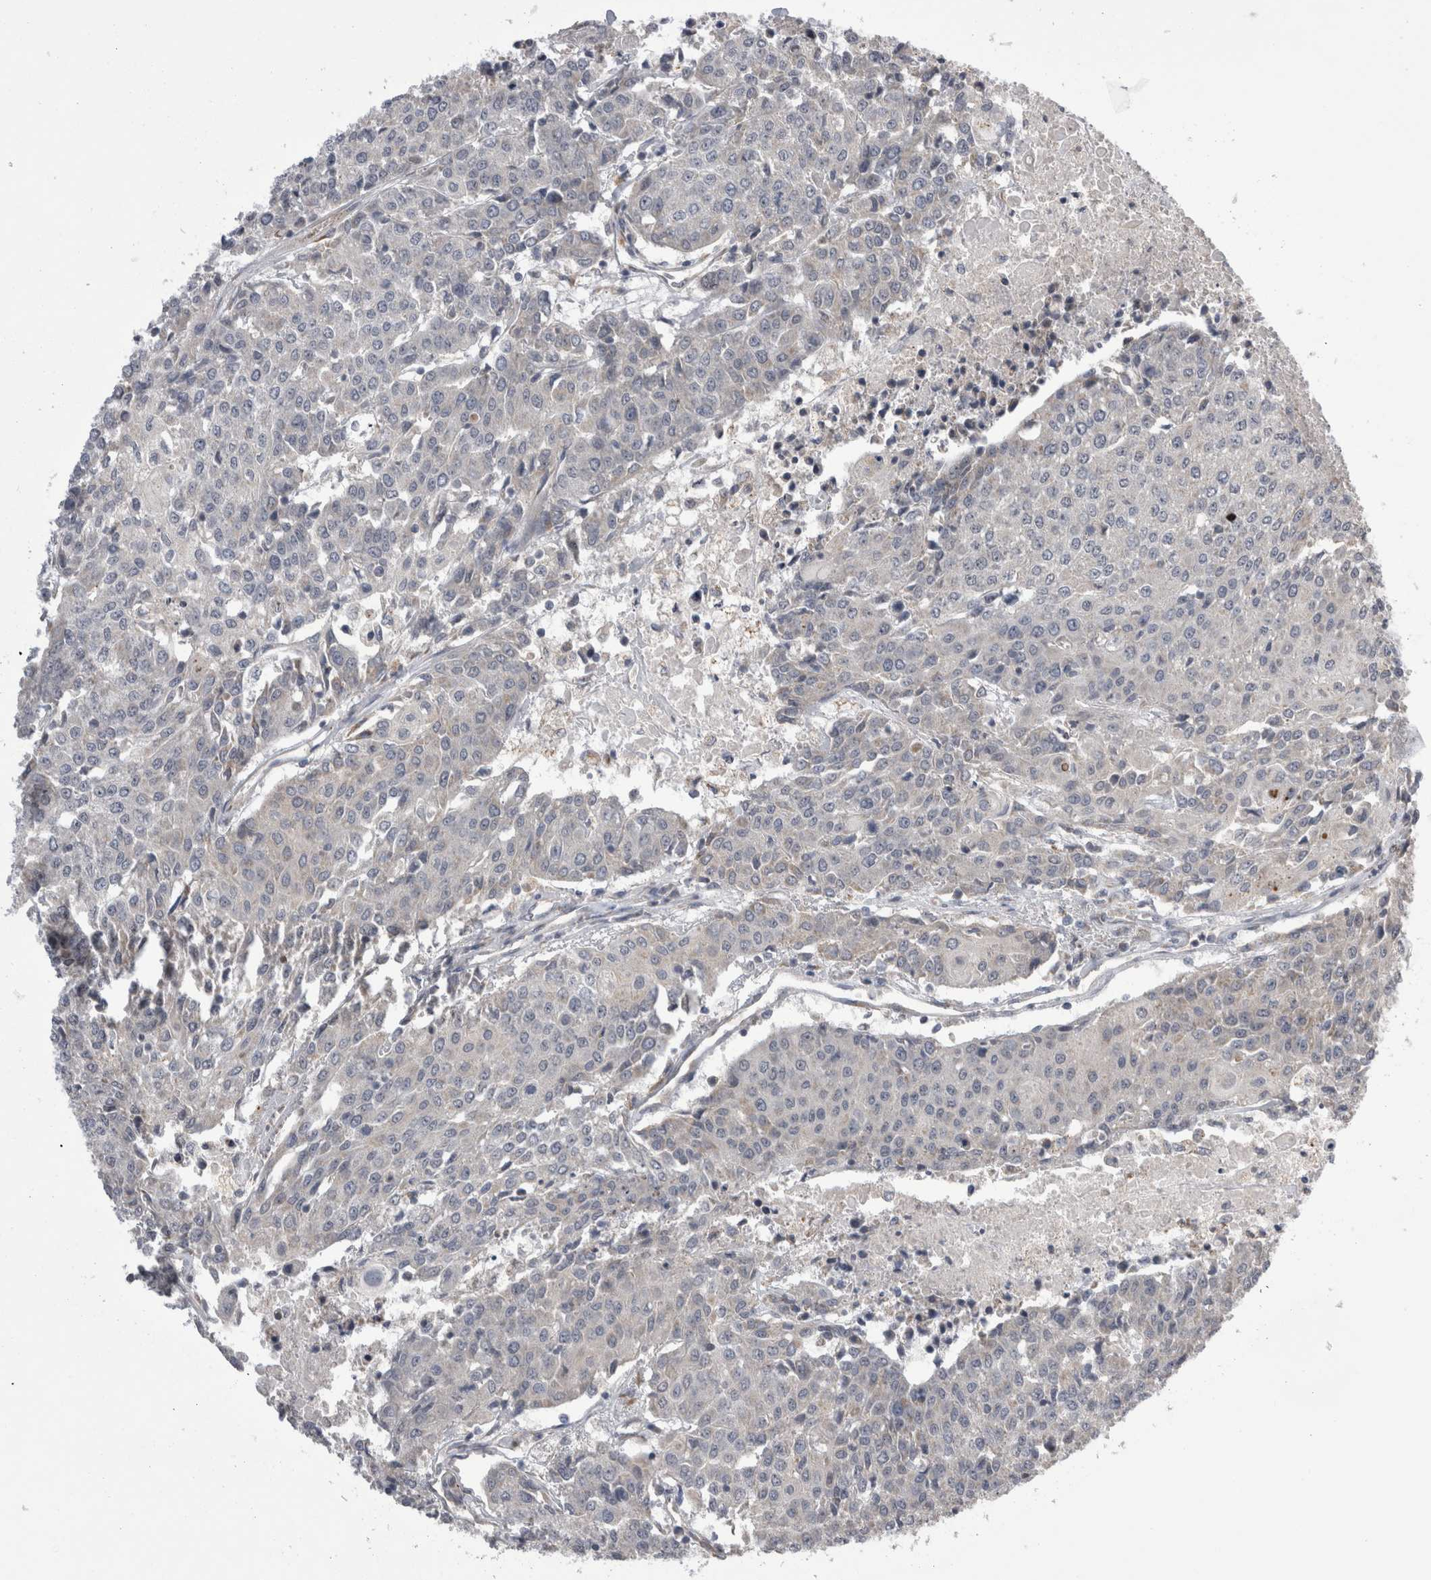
{"staining": {"intensity": "negative", "quantity": "none", "location": "none"}, "tissue": "urothelial cancer", "cell_type": "Tumor cells", "image_type": "cancer", "snomed": [{"axis": "morphology", "description": "Urothelial carcinoma, High grade"}, {"axis": "topography", "description": "Urinary bladder"}], "caption": "Protein analysis of urothelial cancer shows no significant expression in tumor cells. (DAB (3,3'-diaminobenzidine) immunohistochemistry (IHC), high magnification).", "gene": "ARHGAP29", "patient": {"sex": "female", "age": 85}}